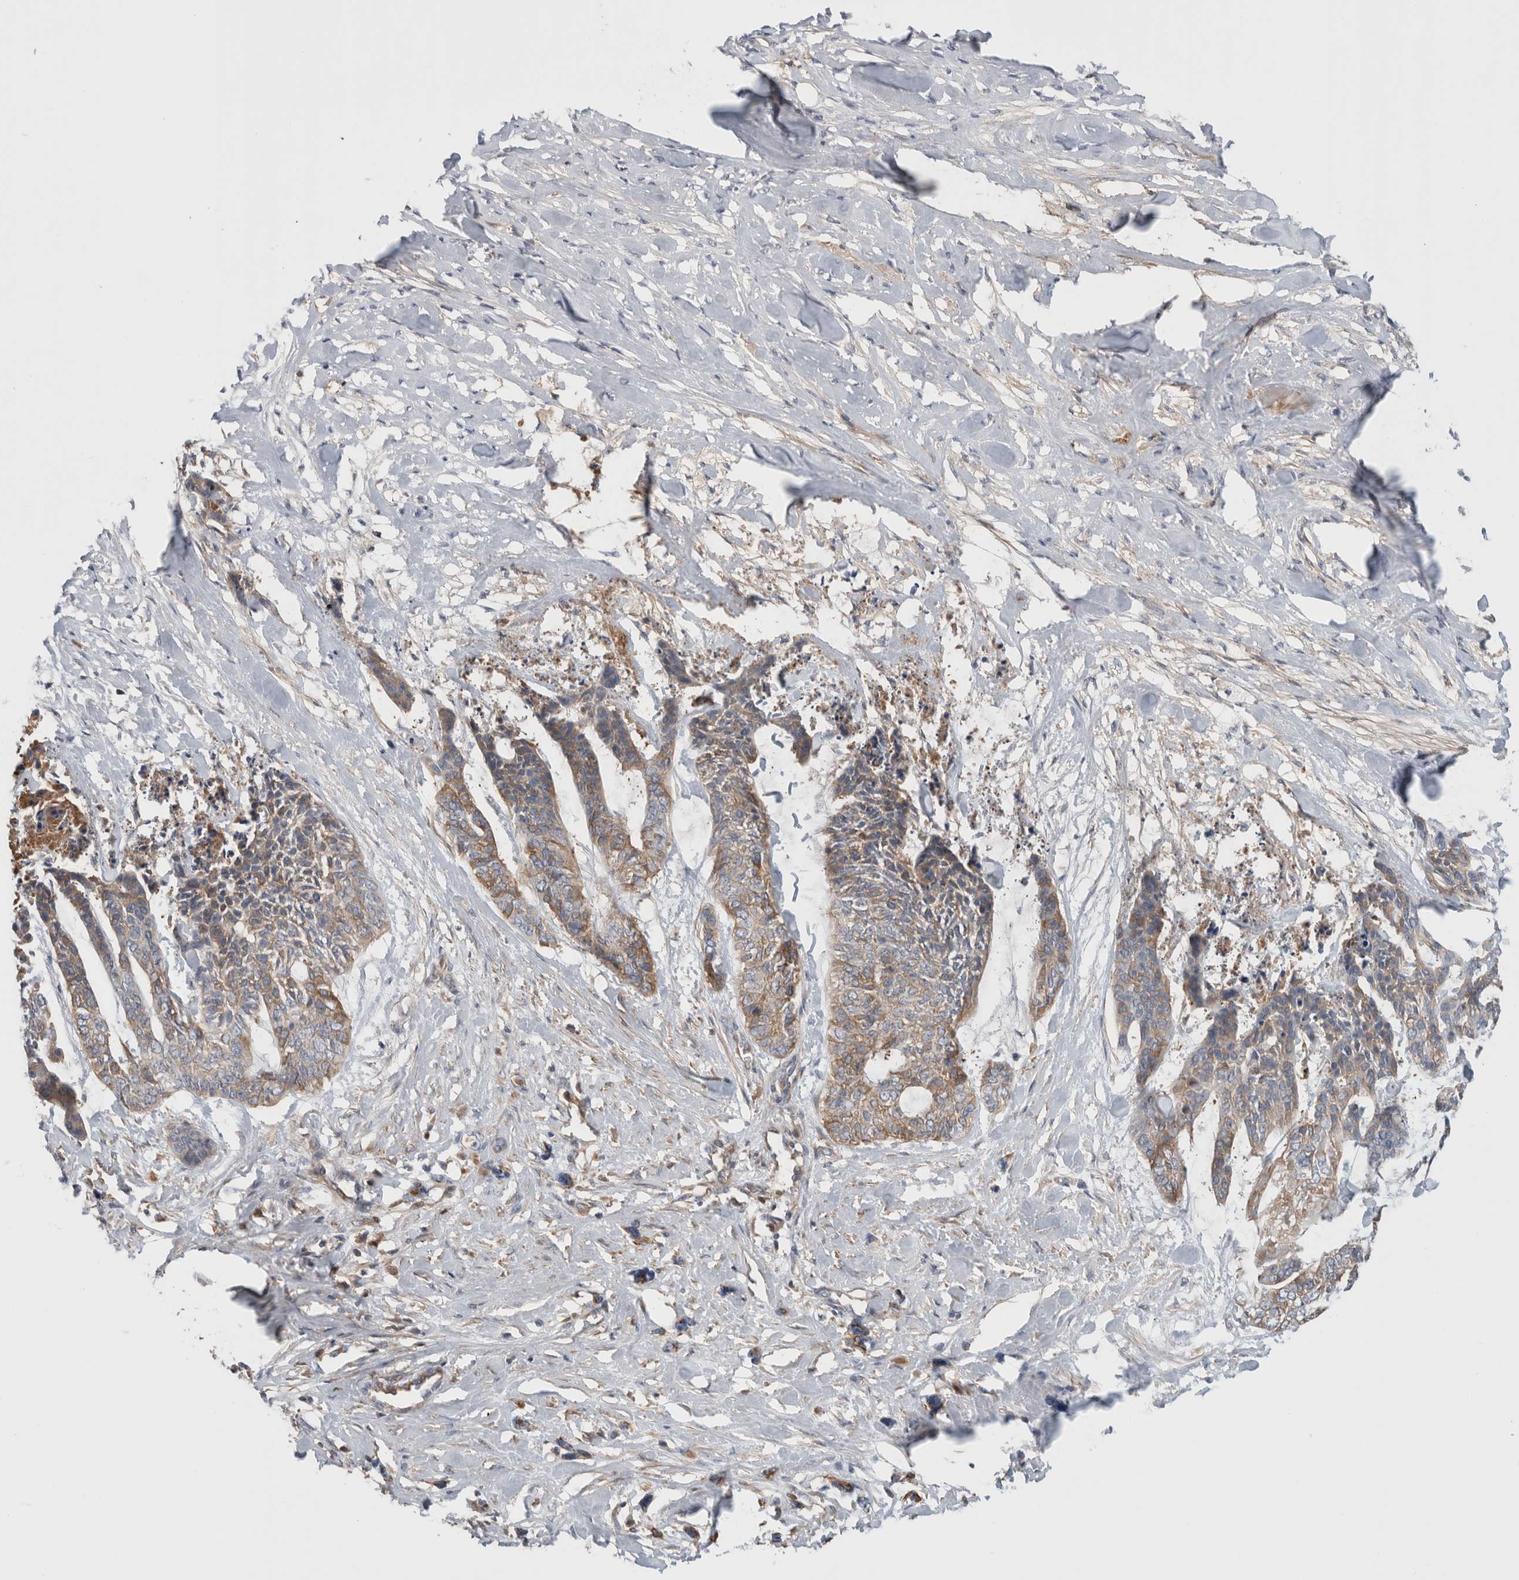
{"staining": {"intensity": "moderate", "quantity": "25%-75%", "location": "cytoplasmic/membranous"}, "tissue": "skin cancer", "cell_type": "Tumor cells", "image_type": "cancer", "snomed": [{"axis": "morphology", "description": "Basal cell carcinoma"}, {"axis": "topography", "description": "Skin"}], "caption": "Immunohistochemical staining of human skin cancer shows medium levels of moderate cytoplasmic/membranous protein staining in about 25%-75% of tumor cells.", "gene": "CFI", "patient": {"sex": "female", "age": 64}}